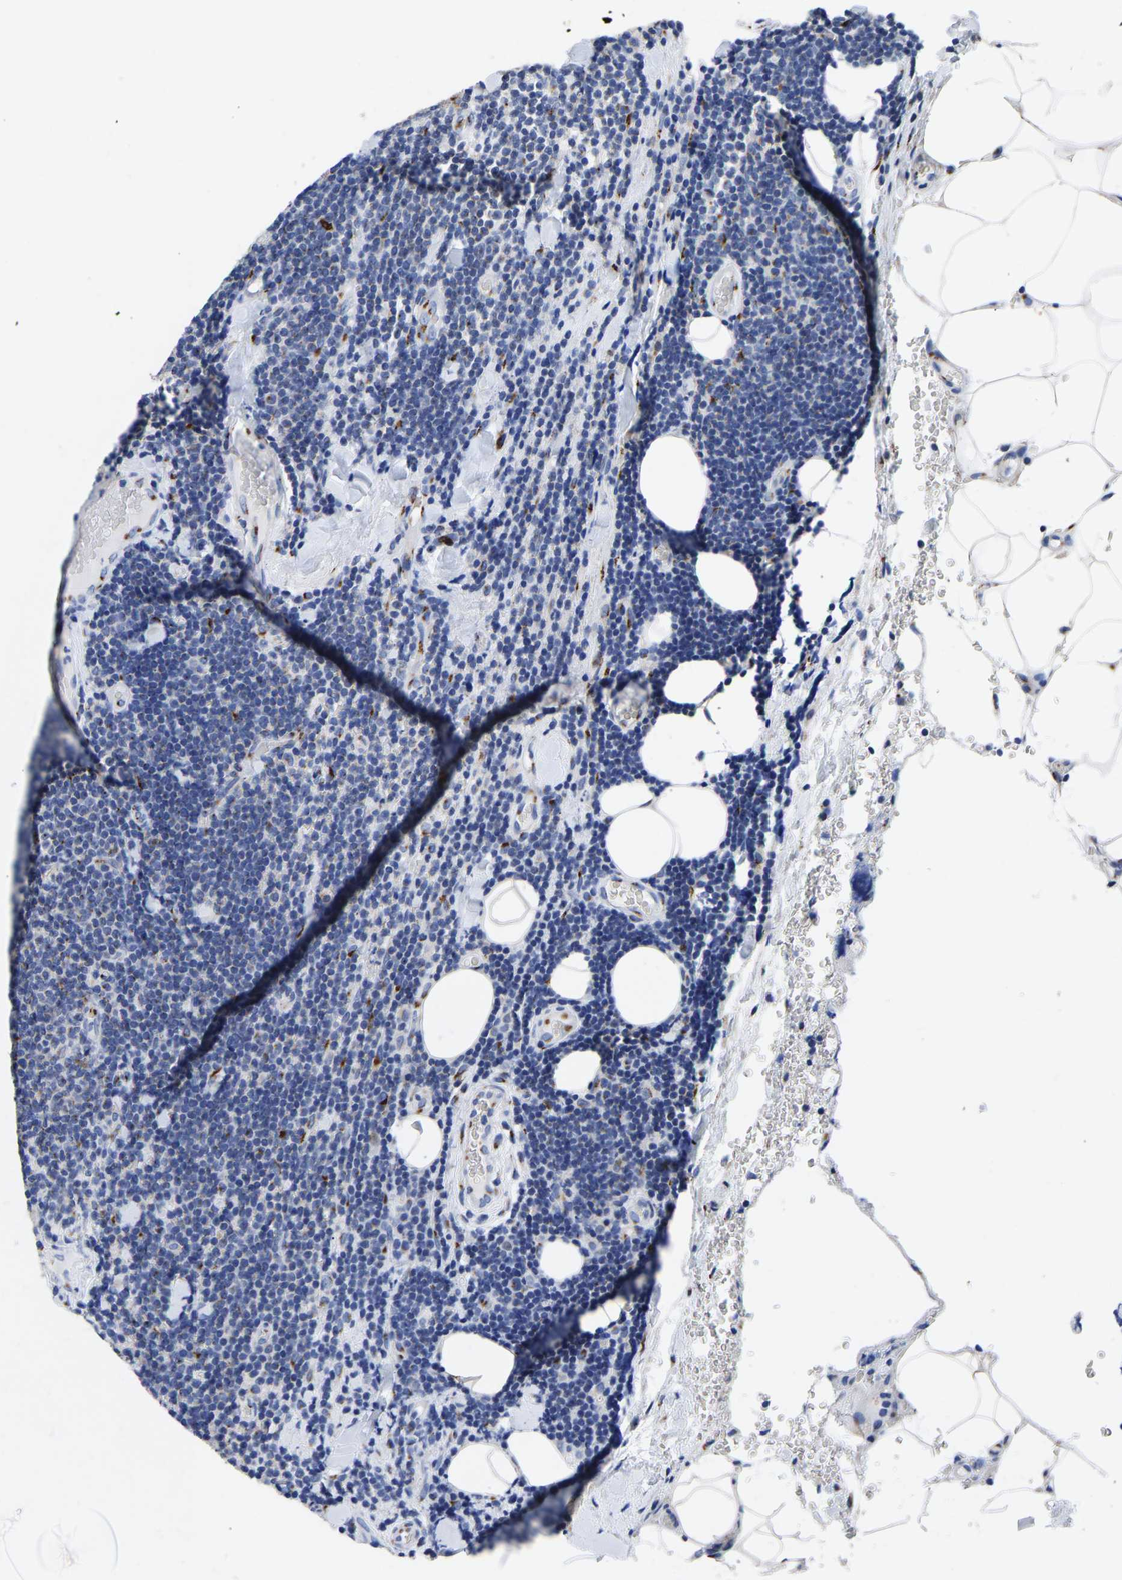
{"staining": {"intensity": "moderate", "quantity": "<25%", "location": "cytoplasmic/membranous"}, "tissue": "lymphoma", "cell_type": "Tumor cells", "image_type": "cancer", "snomed": [{"axis": "morphology", "description": "Malignant lymphoma, non-Hodgkin's type, Low grade"}, {"axis": "topography", "description": "Lymph node"}], "caption": "Immunohistochemistry (IHC) histopathology image of human low-grade malignant lymphoma, non-Hodgkin's type stained for a protein (brown), which shows low levels of moderate cytoplasmic/membranous staining in about <25% of tumor cells.", "gene": "TMEM87A", "patient": {"sex": "male", "age": 66}}